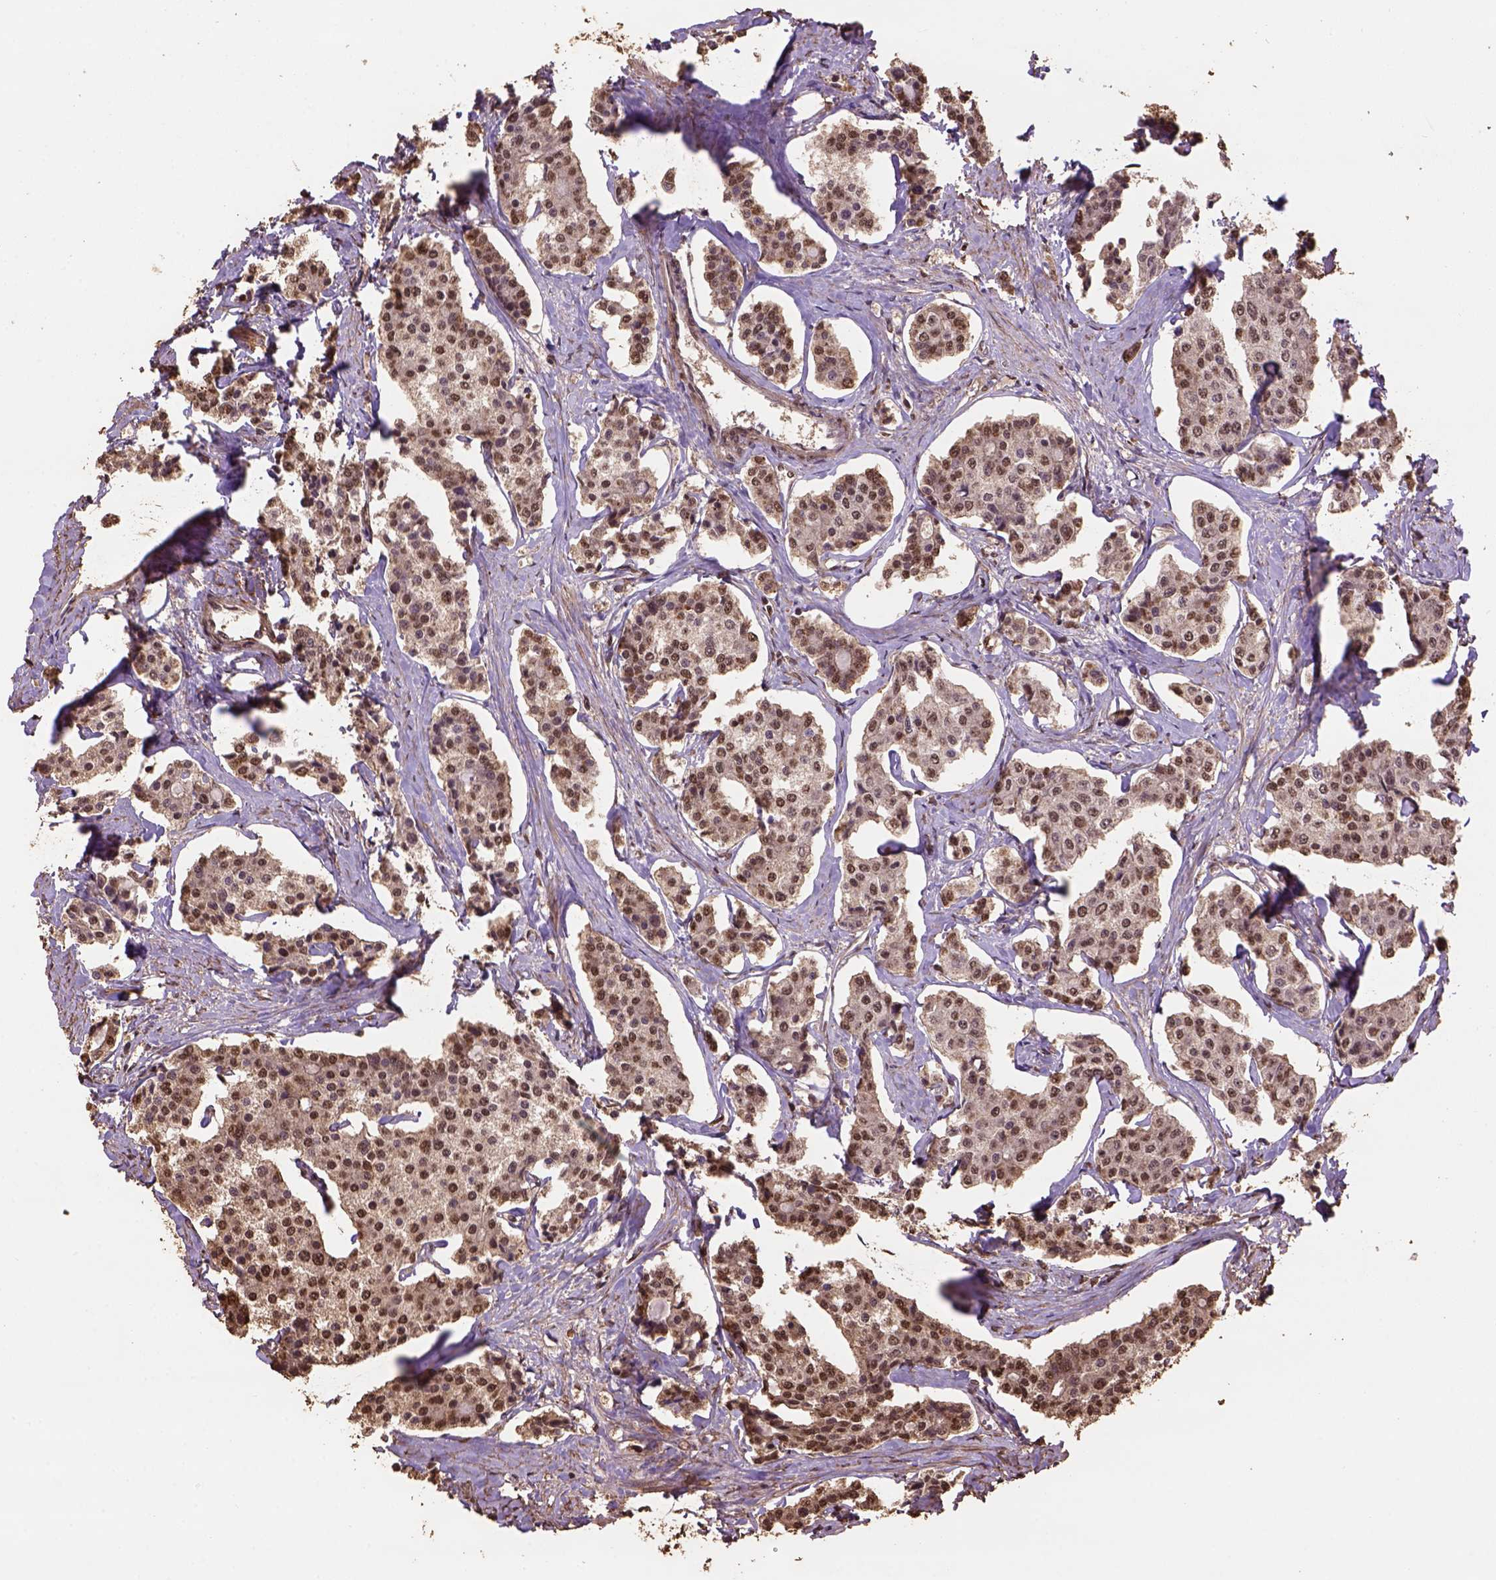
{"staining": {"intensity": "moderate", "quantity": ">75%", "location": "nuclear"}, "tissue": "carcinoid", "cell_type": "Tumor cells", "image_type": "cancer", "snomed": [{"axis": "morphology", "description": "Carcinoid, malignant, NOS"}, {"axis": "topography", "description": "Small intestine"}], "caption": "An immunohistochemistry (IHC) photomicrograph of tumor tissue is shown. Protein staining in brown highlights moderate nuclear positivity in carcinoid within tumor cells. (IHC, brightfield microscopy, high magnification).", "gene": "CSTF2T", "patient": {"sex": "female", "age": 65}}